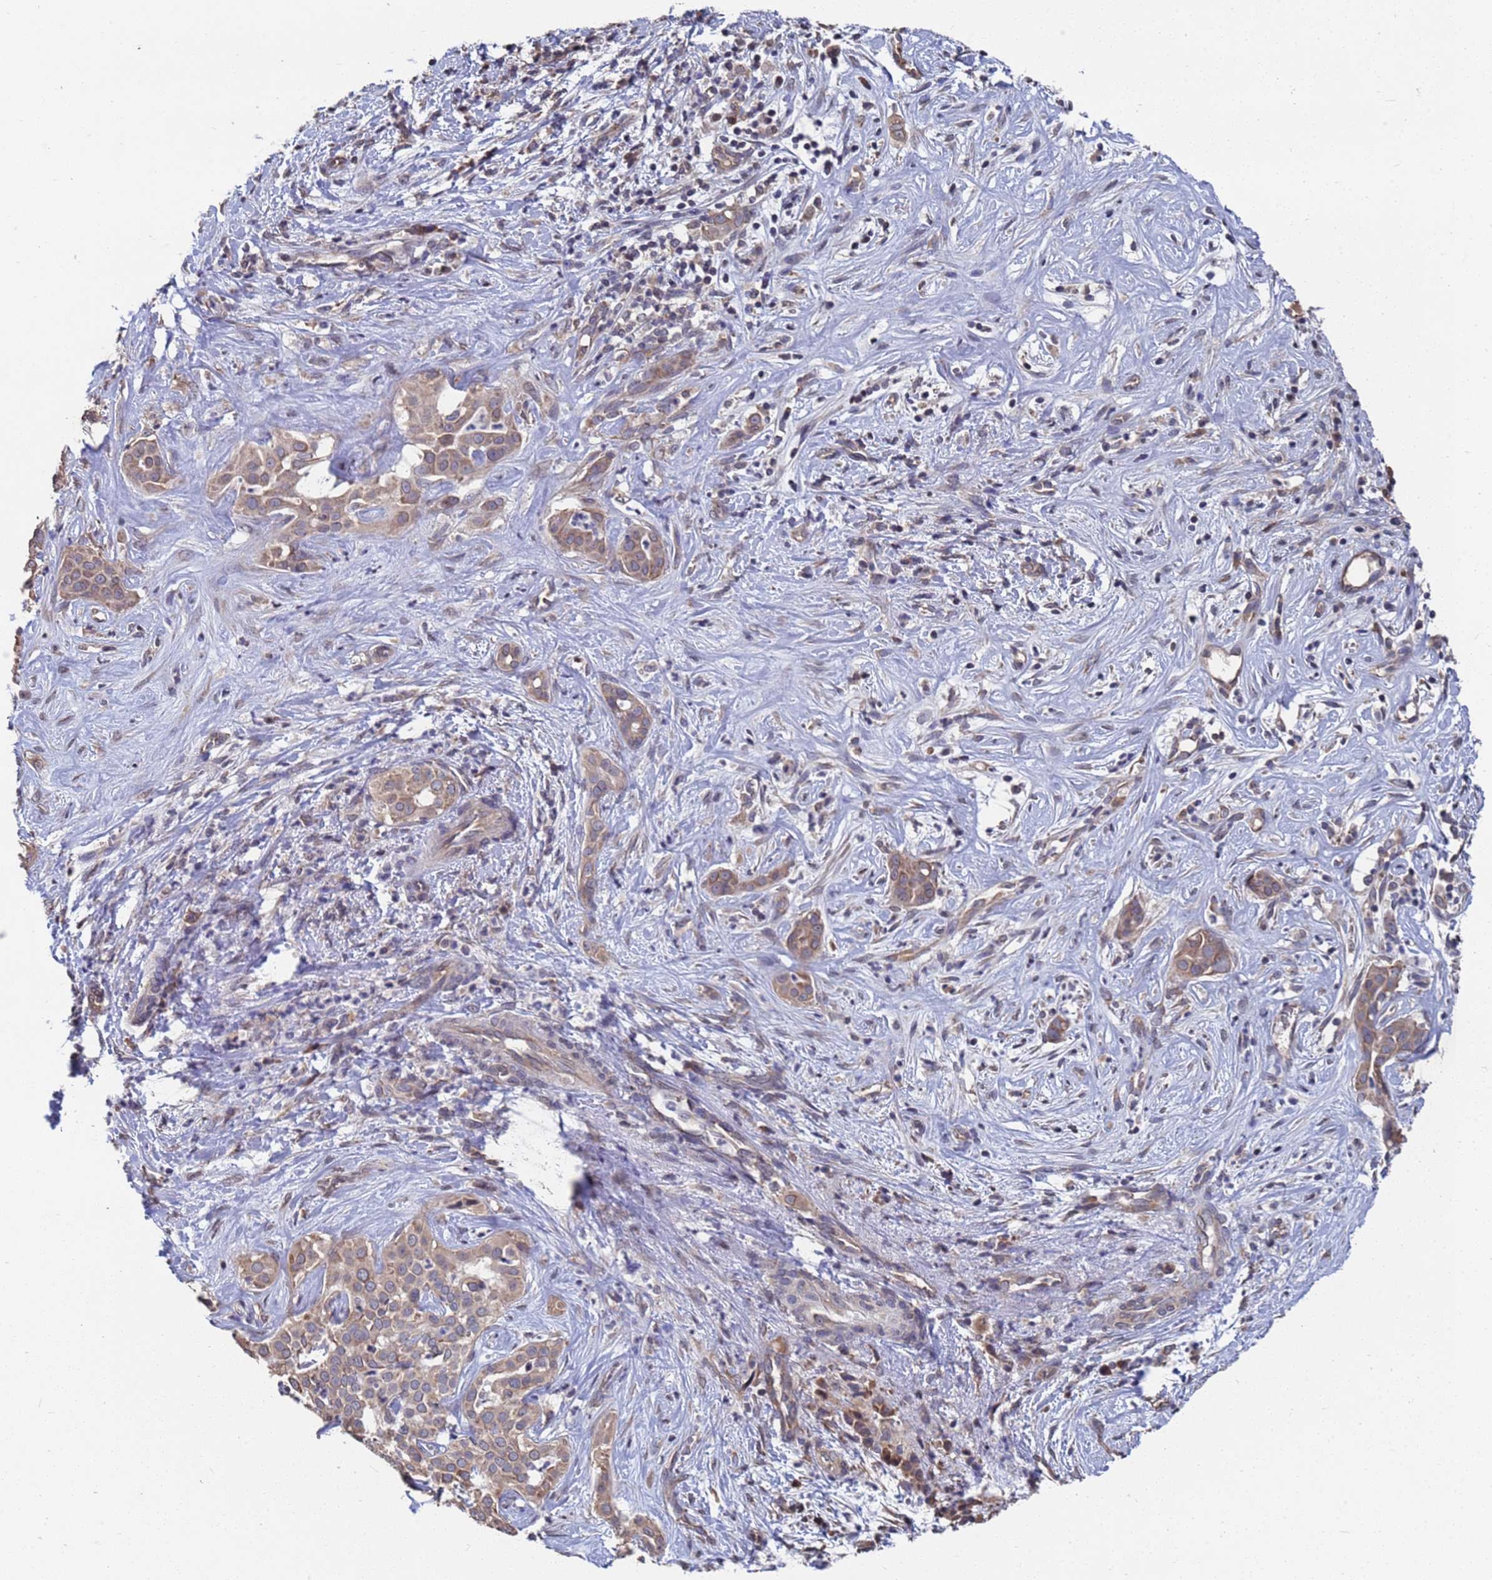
{"staining": {"intensity": "moderate", "quantity": ">75%", "location": "cytoplasmic/membranous"}, "tissue": "liver cancer", "cell_type": "Tumor cells", "image_type": "cancer", "snomed": [{"axis": "morphology", "description": "Cholangiocarcinoma"}, {"axis": "topography", "description": "Liver"}], "caption": "IHC photomicrograph of neoplastic tissue: human liver cancer stained using immunohistochemistry (IHC) shows medium levels of moderate protein expression localized specifically in the cytoplasmic/membranous of tumor cells, appearing as a cytoplasmic/membranous brown color.", "gene": "CFAP119", "patient": {"sex": "male", "age": 67}}